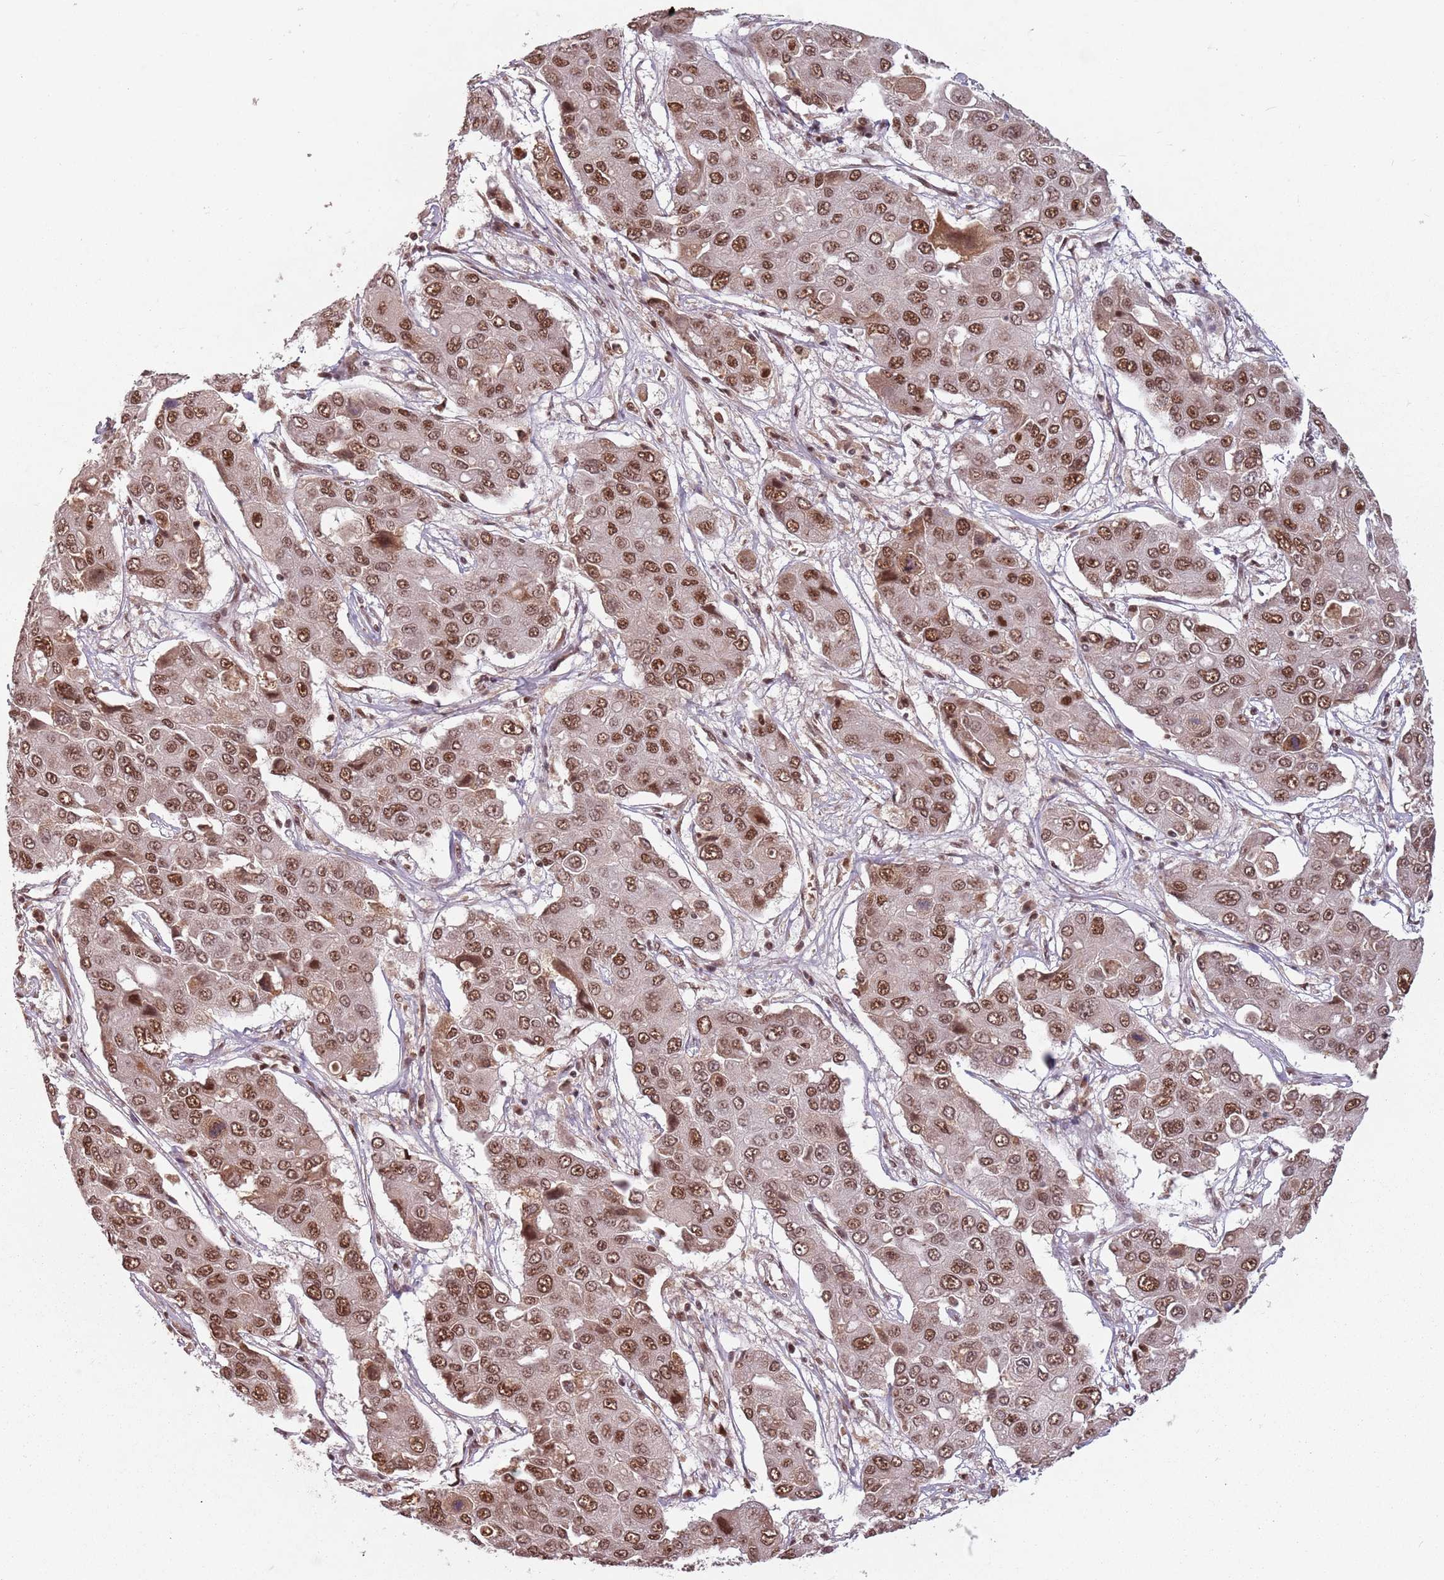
{"staining": {"intensity": "moderate", "quantity": ">75%", "location": "nuclear"}, "tissue": "liver cancer", "cell_type": "Tumor cells", "image_type": "cancer", "snomed": [{"axis": "morphology", "description": "Cholangiocarcinoma"}, {"axis": "topography", "description": "Liver"}], "caption": "The photomicrograph exhibits a brown stain indicating the presence of a protein in the nuclear of tumor cells in liver cancer (cholangiocarcinoma). Immunohistochemistry stains the protein in brown and the nuclei are stained blue.", "gene": "NCBP1", "patient": {"sex": "male", "age": 67}}